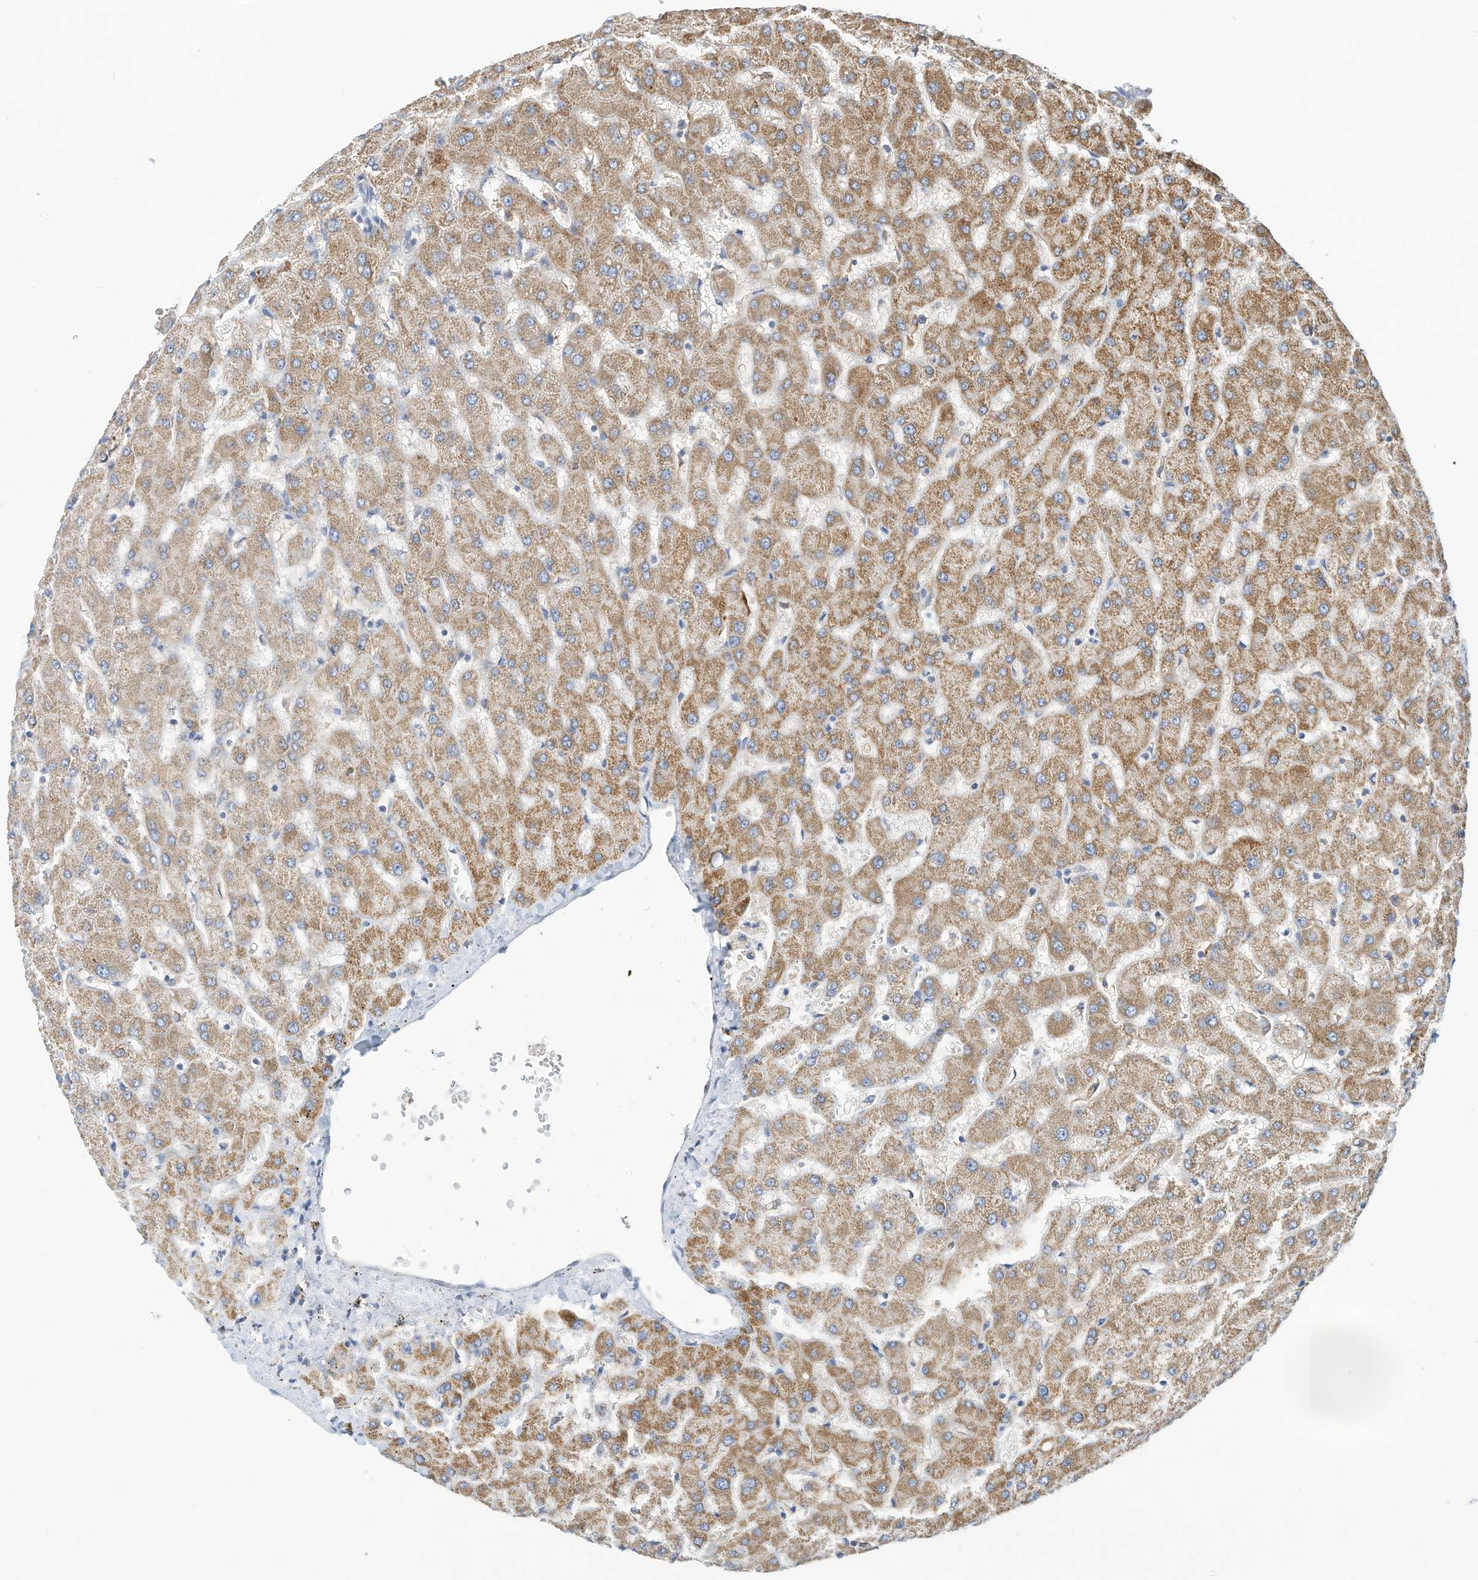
{"staining": {"intensity": "weak", "quantity": ">75%", "location": "cytoplasmic/membranous"}, "tissue": "liver", "cell_type": "Cholangiocytes", "image_type": "normal", "snomed": [{"axis": "morphology", "description": "Normal tissue, NOS"}, {"axis": "topography", "description": "Liver"}], "caption": "Cholangiocytes display low levels of weak cytoplasmic/membranous expression in approximately >75% of cells in unremarkable human liver. The staining was performed using DAB (3,3'-diaminobenzidine), with brown indicating positive protein expression. Nuclei are stained blue with hematoxylin.", "gene": "RHOH", "patient": {"sex": "female", "age": 63}}